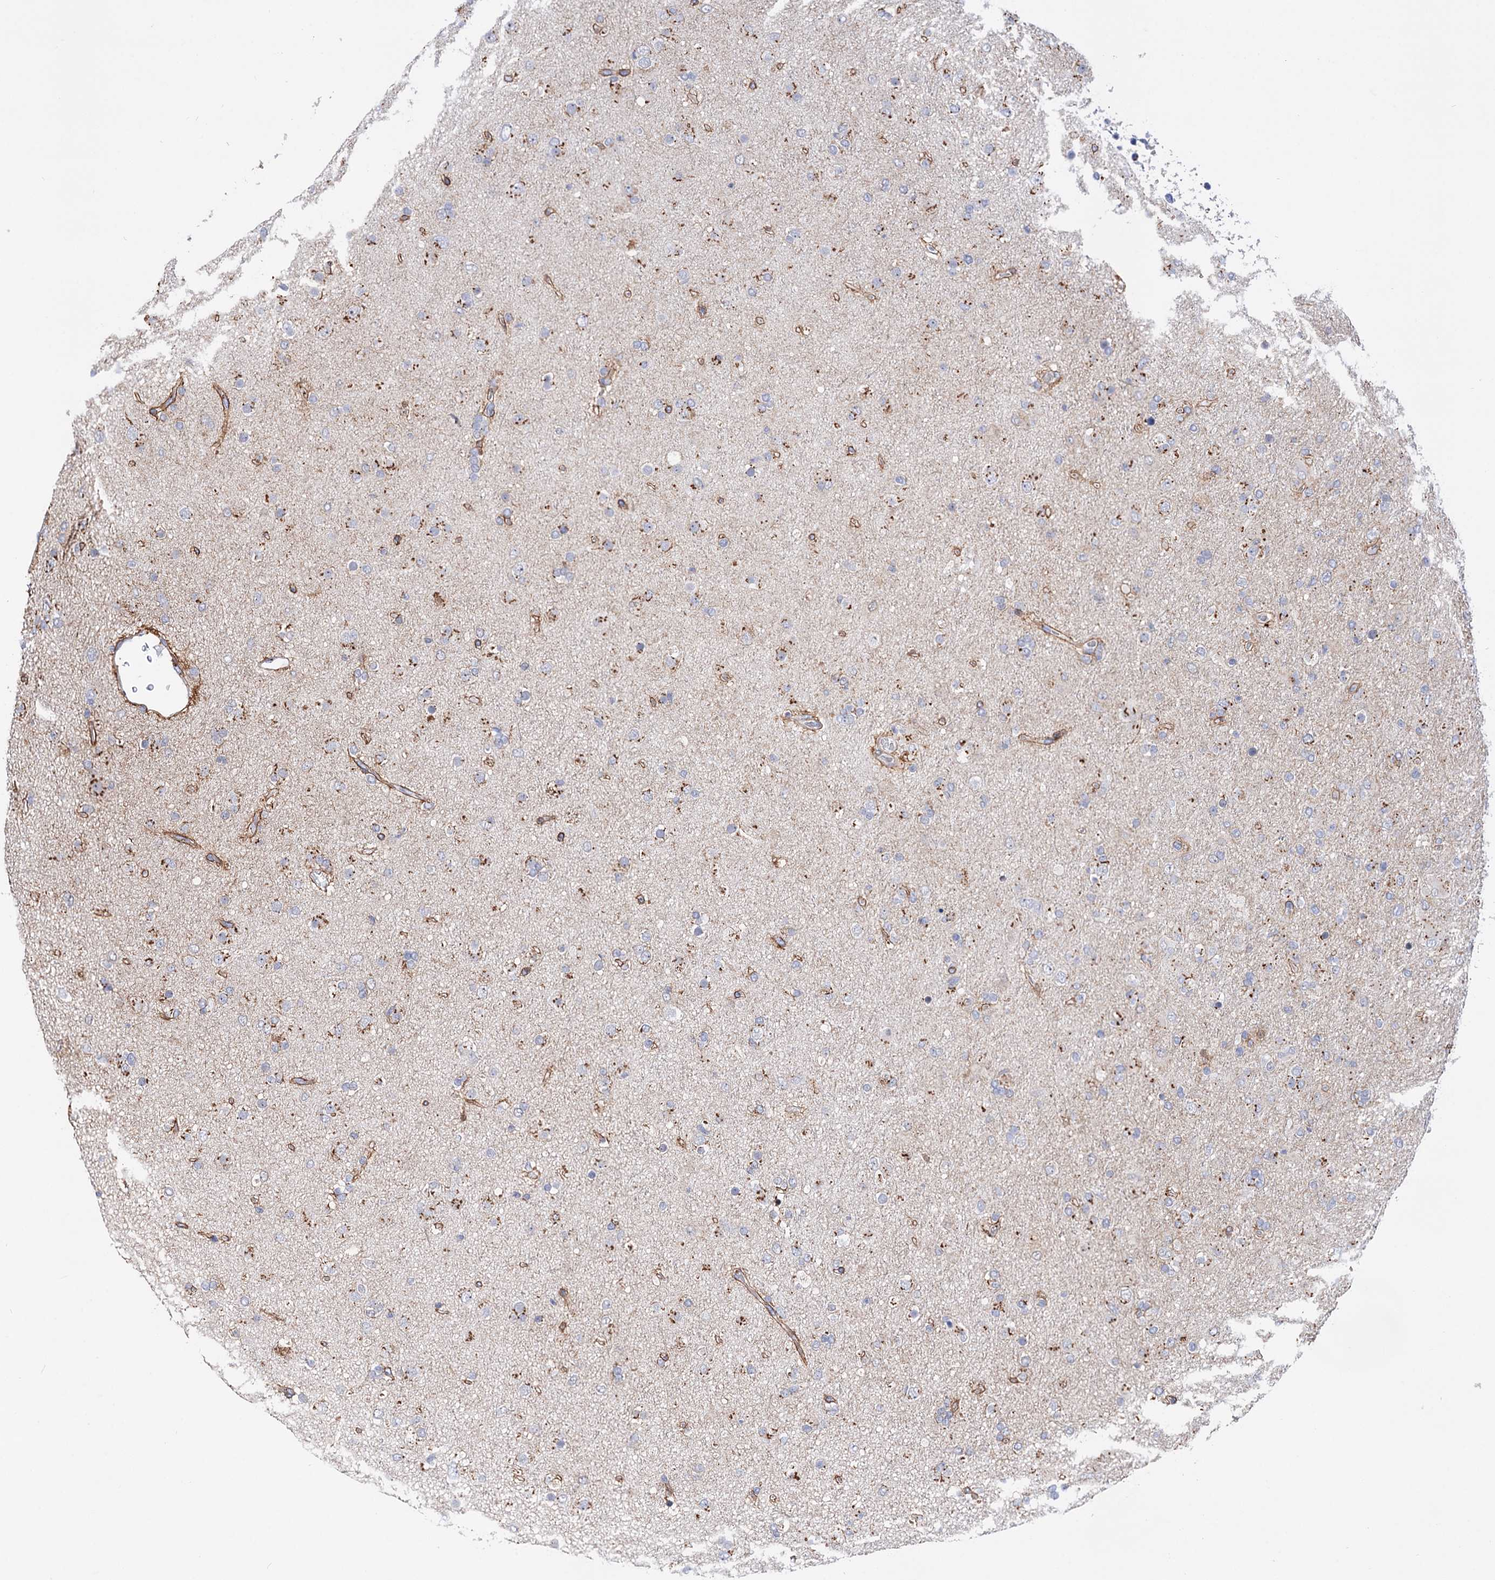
{"staining": {"intensity": "moderate", "quantity": "<25%", "location": "cytoplasmic/membranous"}, "tissue": "glioma", "cell_type": "Tumor cells", "image_type": "cancer", "snomed": [{"axis": "morphology", "description": "Glioma, malignant, Low grade"}, {"axis": "topography", "description": "Brain"}], "caption": "DAB immunohistochemical staining of human malignant low-grade glioma displays moderate cytoplasmic/membranous protein expression in approximately <25% of tumor cells.", "gene": "C11orf96", "patient": {"sex": "male", "age": 65}}